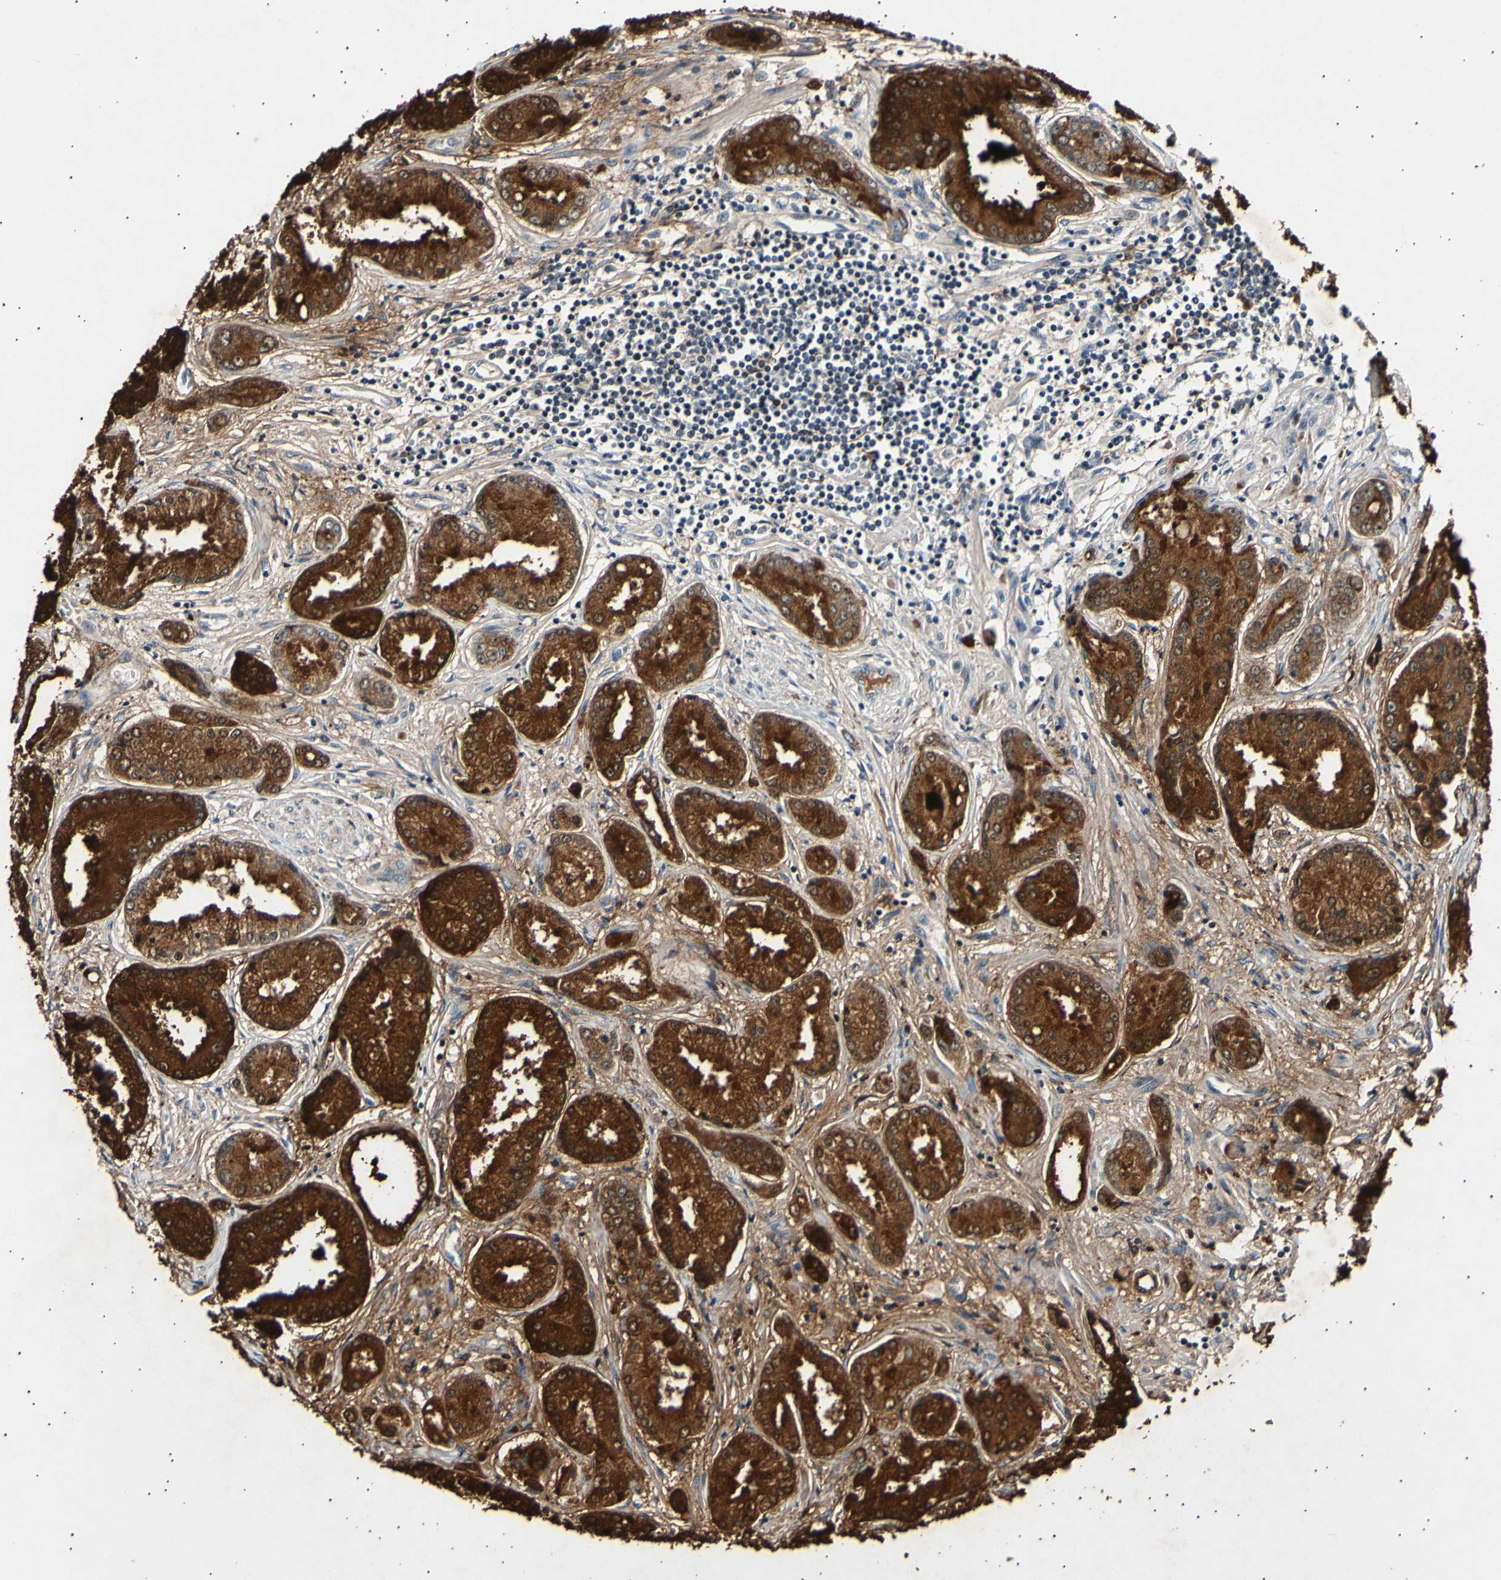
{"staining": {"intensity": "strong", "quantity": ">75%", "location": "cytoplasmic/membranous"}, "tissue": "prostate cancer", "cell_type": "Tumor cells", "image_type": "cancer", "snomed": [{"axis": "morphology", "description": "Adenocarcinoma, High grade"}, {"axis": "topography", "description": "Prostate"}], "caption": "Protein analysis of prostate cancer tissue reveals strong cytoplasmic/membranous expression in approximately >75% of tumor cells.", "gene": "ADCY3", "patient": {"sex": "male", "age": 59}}